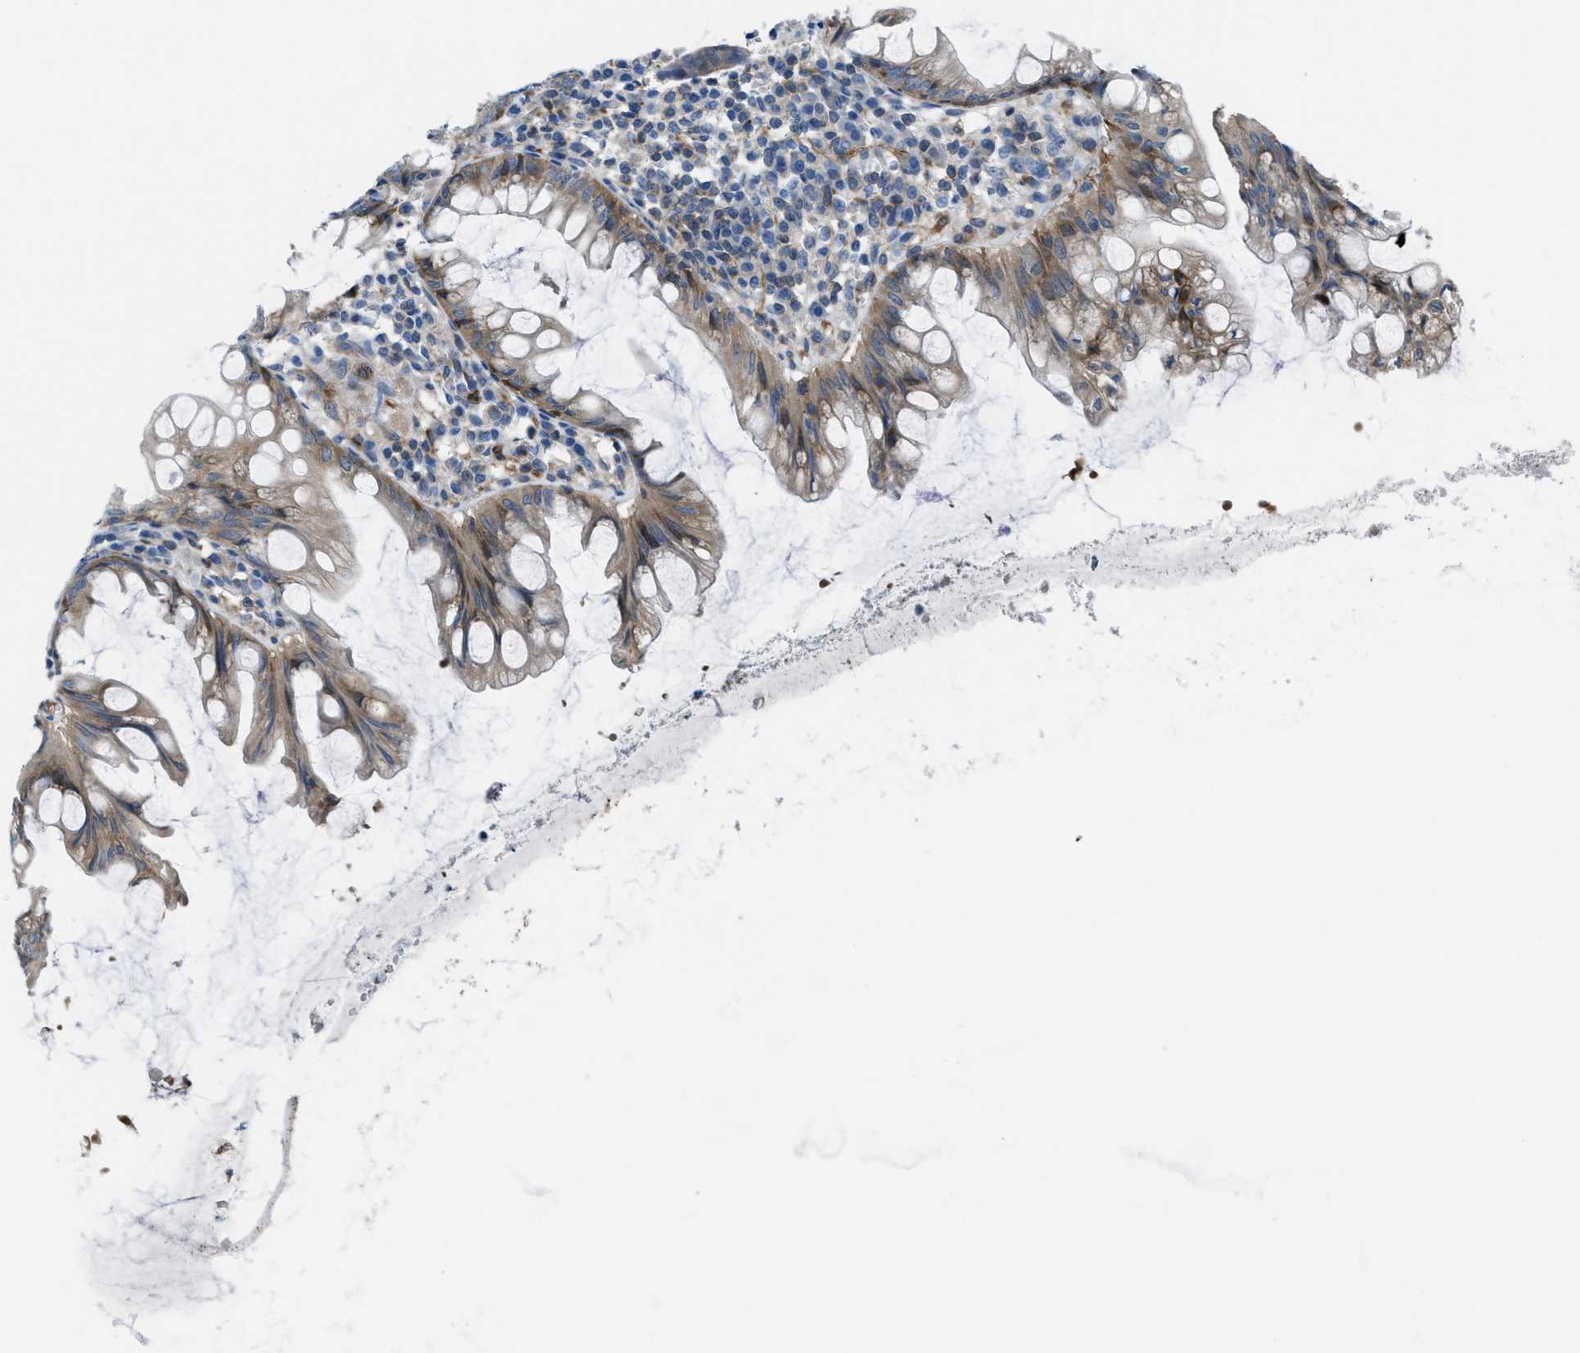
{"staining": {"intensity": "strong", "quantity": "25%-75%", "location": "cytoplasmic/membranous"}, "tissue": "appendix", "cell_type": "Glandular cells", "image_type": "normal", "snomed": [{"axis": "morphology", "description": "Normal tissue, NOS"}, {"axis": "topography", "description": "Appendix"}], "caption": "Human appendix stained for a protein (brown) exhibits strong cytoplasmic/membranous positive staining in approximately 25%-75% of glandular cells.", "gene": "MAPRE2", "patient": {"sex": "male", "age": 56}}